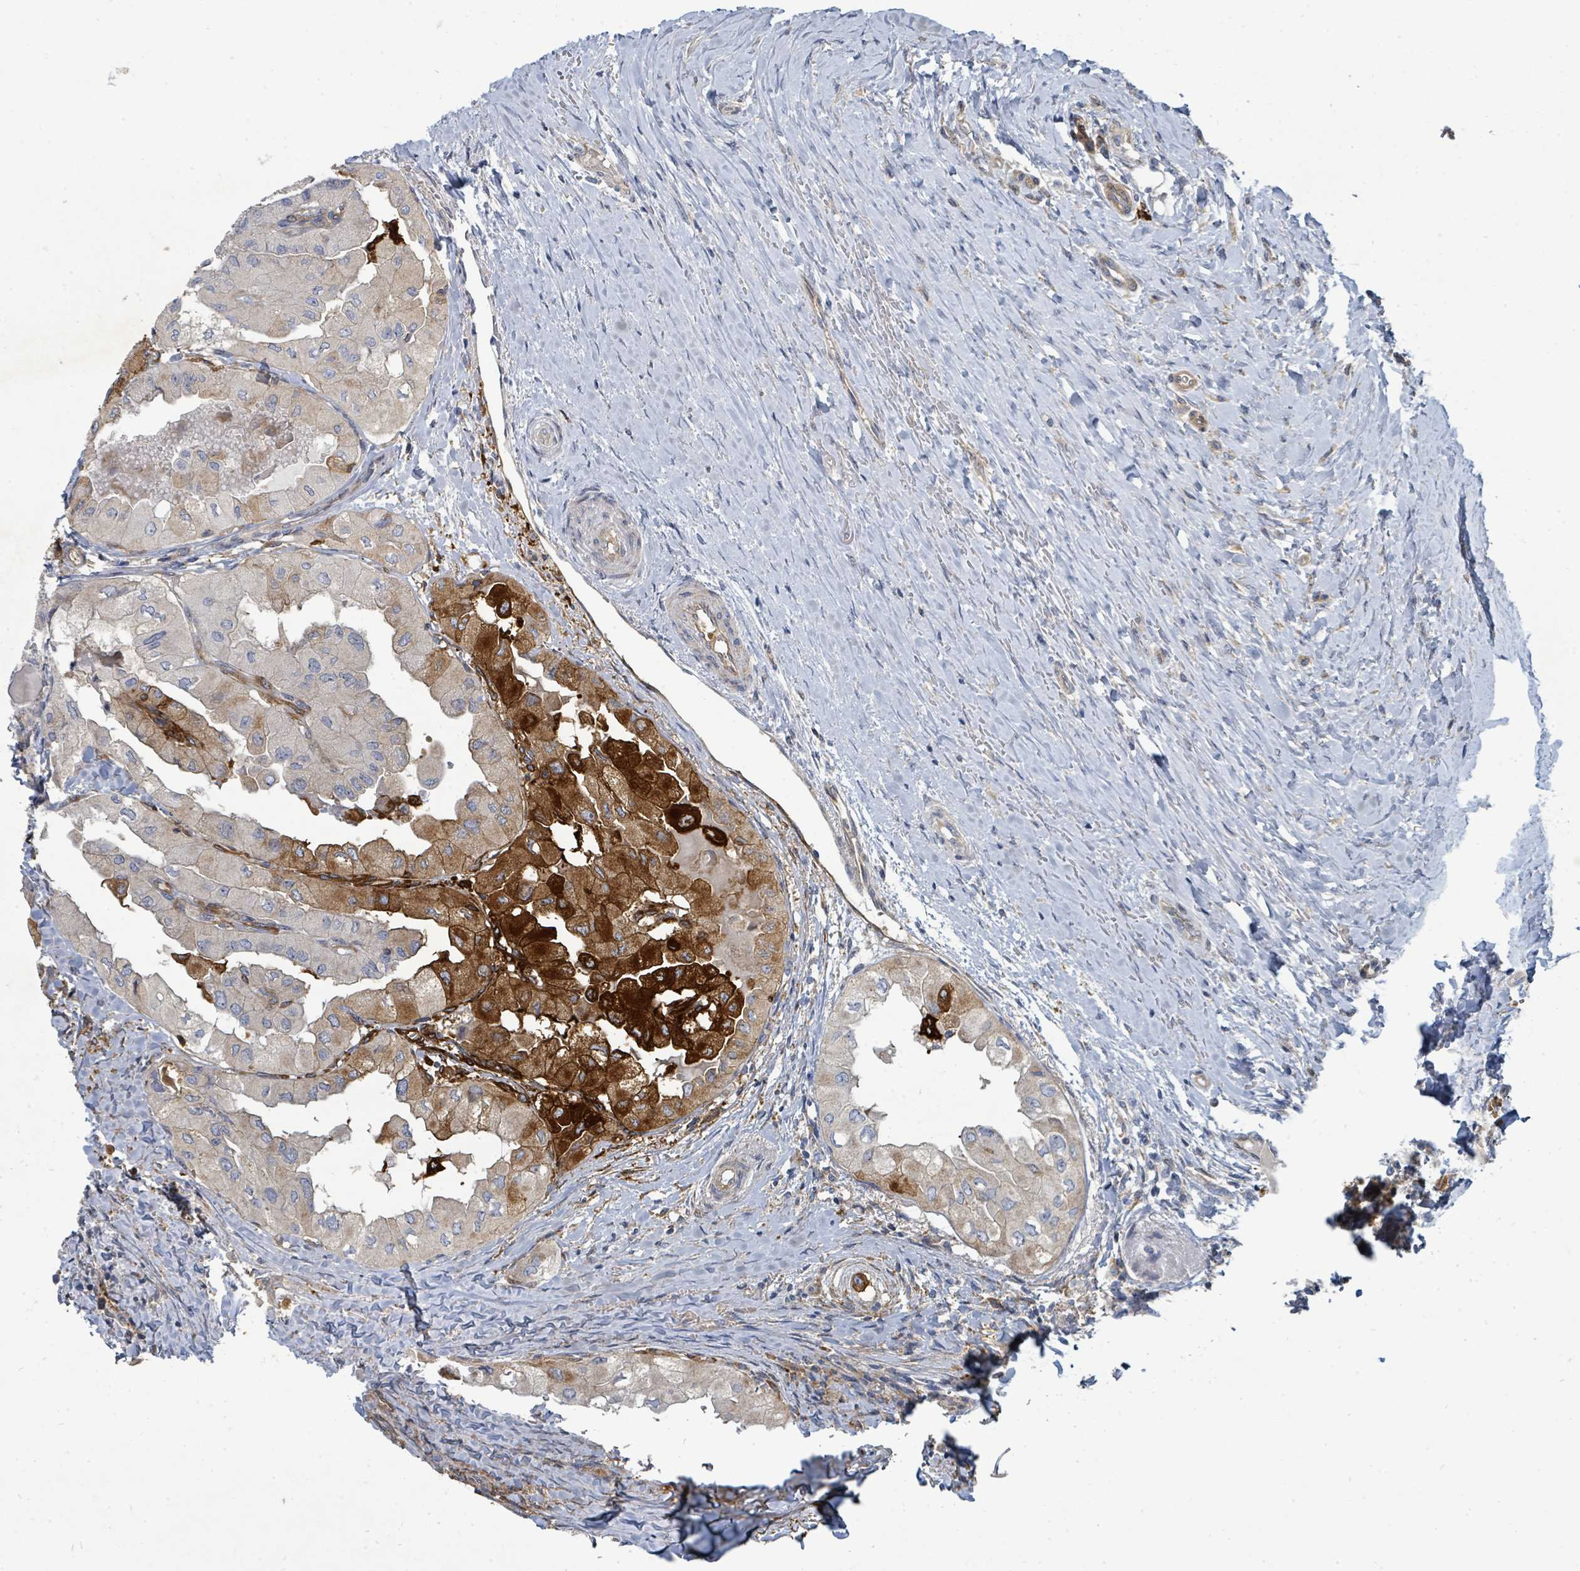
{"staining": {"intensity": "strong", "quantity": "<25%", "location": "cytoplasmic/membranous"}, "tissue": "thyroid cancer", "cell_type": "Tumor cells", "image_type": "cancer", "snomed": [{"axis": "morphology", "description": "Papillary adenocarcinoma, NOS"}, {"axis": "topography", "description": "Thyroid gland"}], "caption": "An immunohistochemistry image of tumor tissue is shown. Protein staining in brown labels strong cytoplasmic/membranous positivity in thyroid papillary adenocarcinoma within tumor cells.", "gene": "IFIT1", "patient": {"sex": "female", "age": 59}}